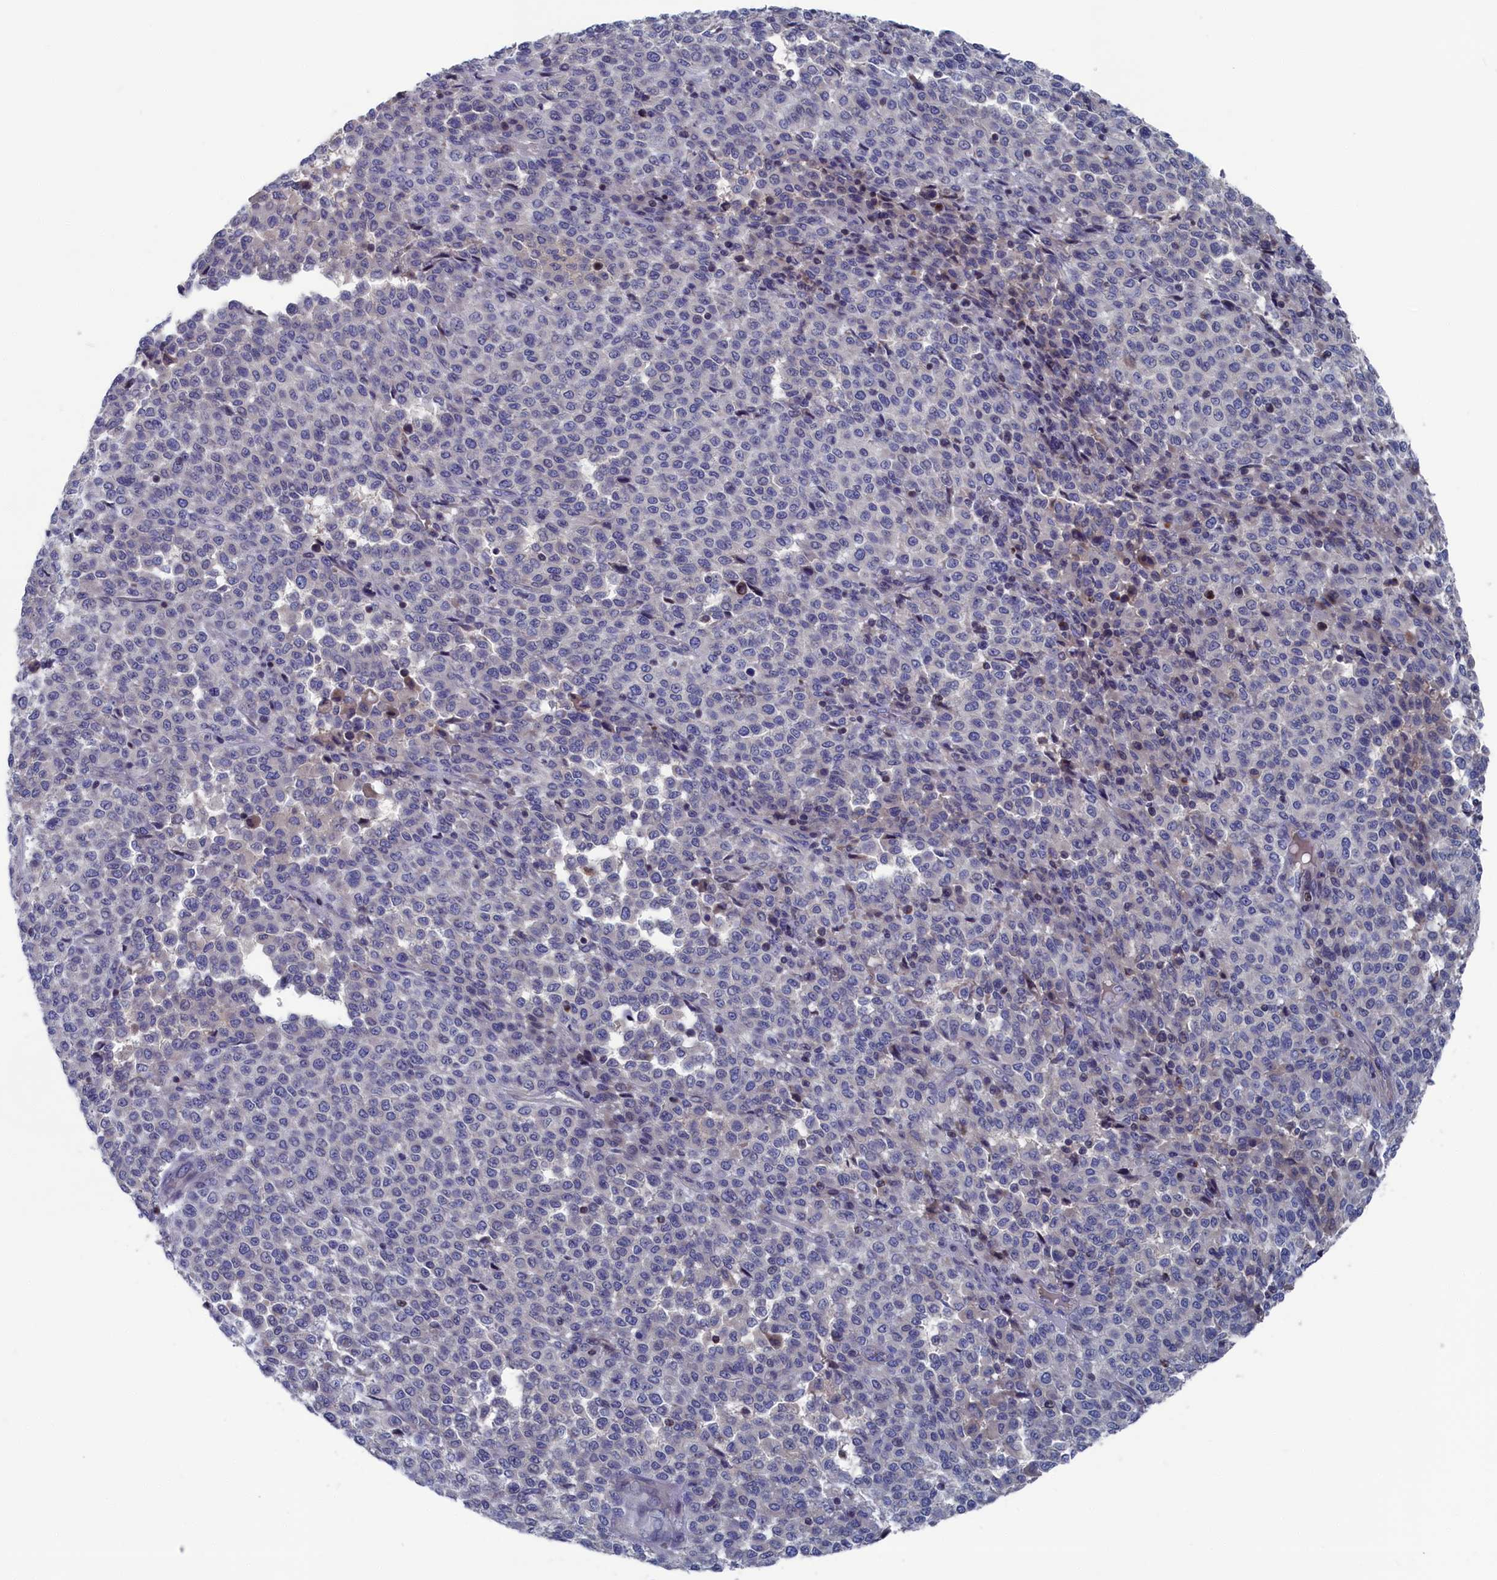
{"staining": {"intensity": "negative", "quantity": "none", "location": "none"}, "tissue": "melanoma", "cell_type": "Tumor cells", "image_type": "cancer", "snomed": [{"axis": "morphology", "description": "Malignant melanoma, Metastatic site"}, {"axis": "topography", "description": "Pancreas"}], "caption": "Immunohistochemistry micrograph of human melanoma stained for a protein (brown), which exhibits no positivity in tumor cells.", "gene": "CEND1", "patient": {"sex": "female", "age": 30}}